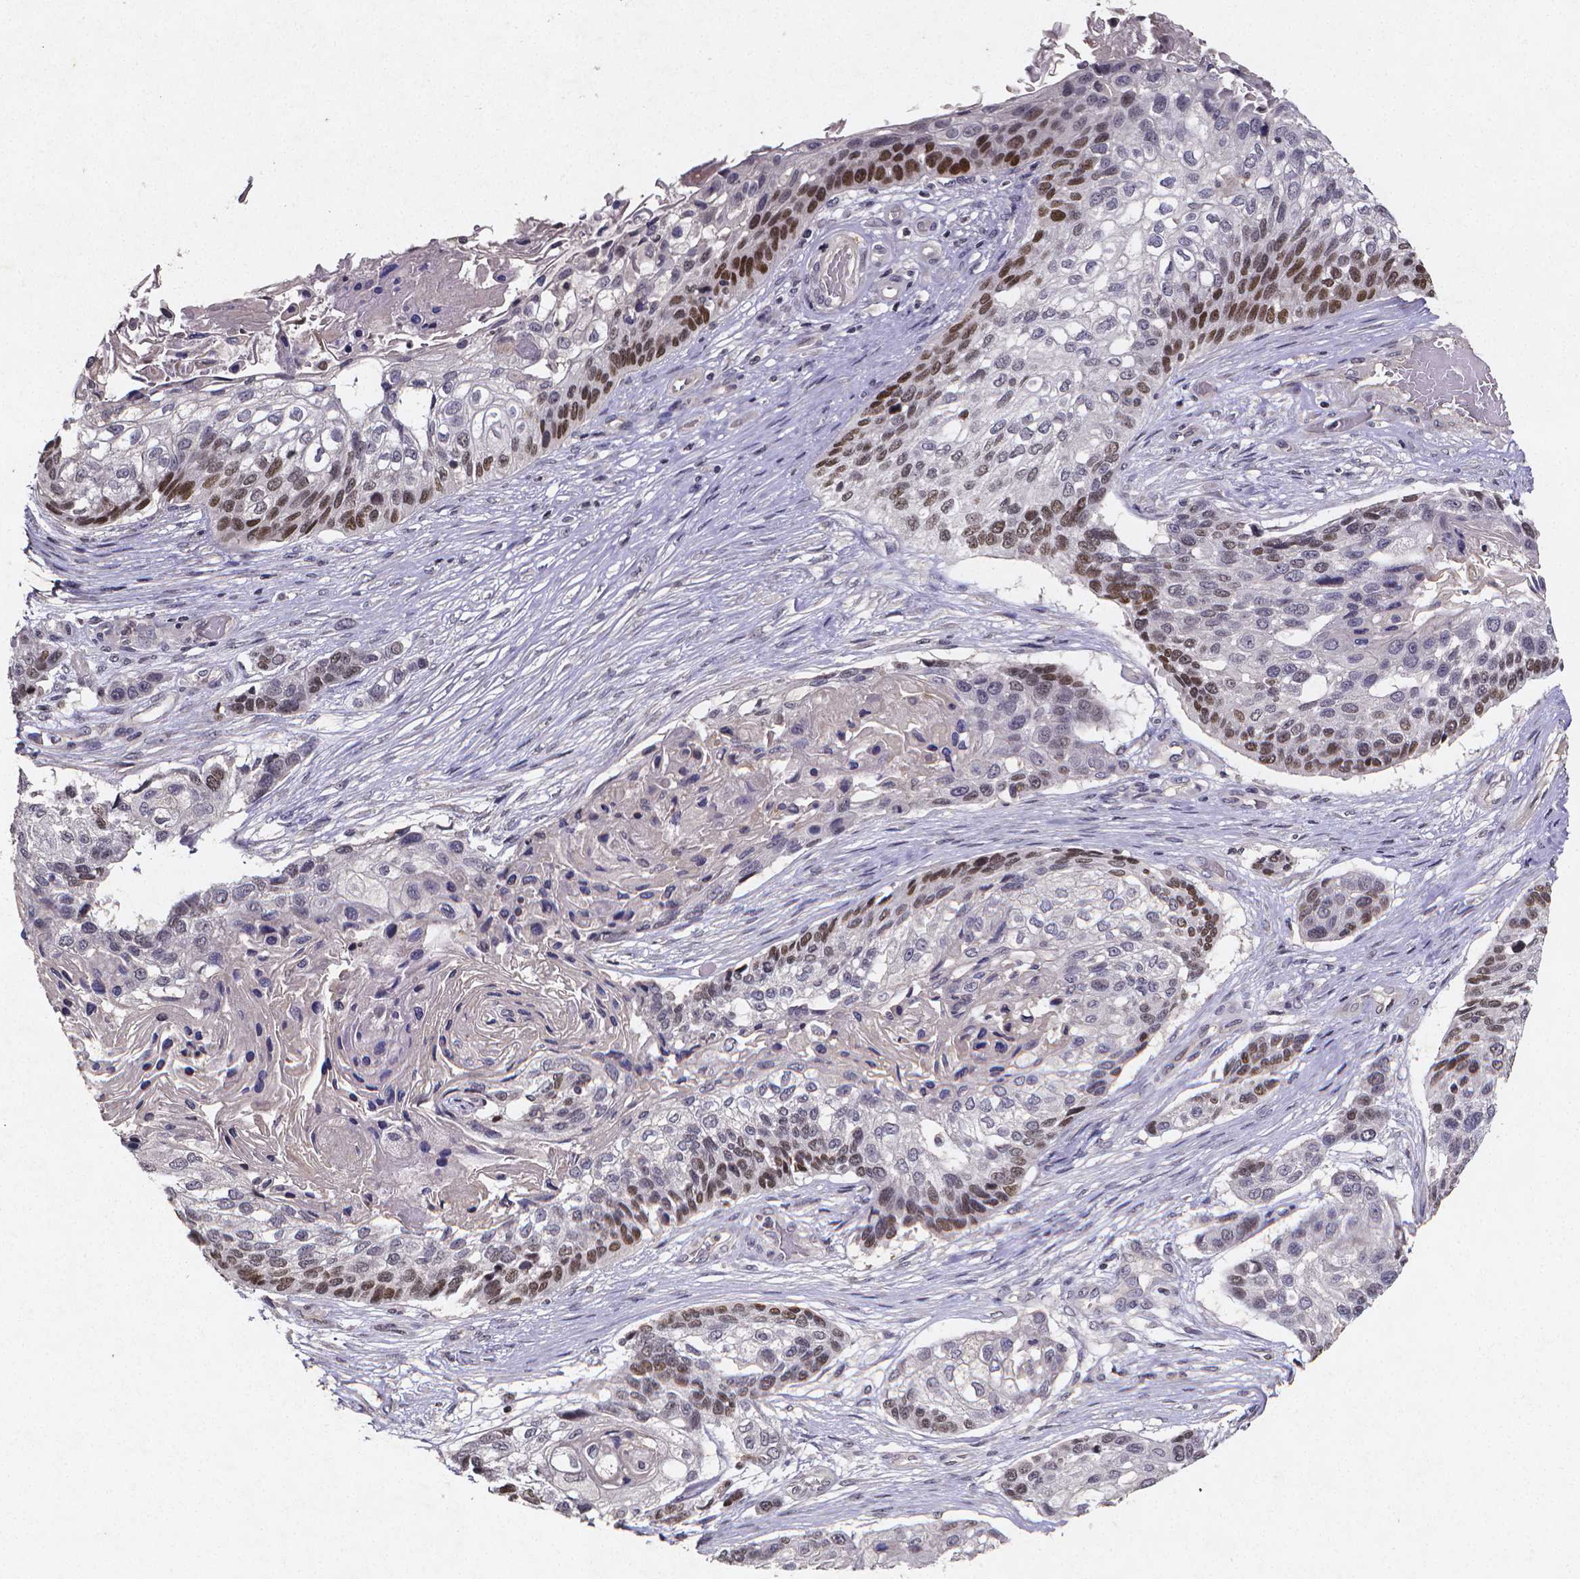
{"staining": {"intensity": "moderate", "quantity": "25%-75%", "location": "nuclear"}, "tissue": "lung cancer", "cell_type": "Tumor cells", "image_type": "cancer", "snomed": [{"axis": "morphology", "description": "Squamous cell carcinoma, NOS"}, {"axis": "topography", "description": "Lung"}], "caption": "Protein staining of lung cancer (squamous cell carcinoma) tissue displays moderate nuclear expression in approximately 25%-75% of tumor cells.", "gene": "TP73", "patient": {"sex": "male", "age": 69}}